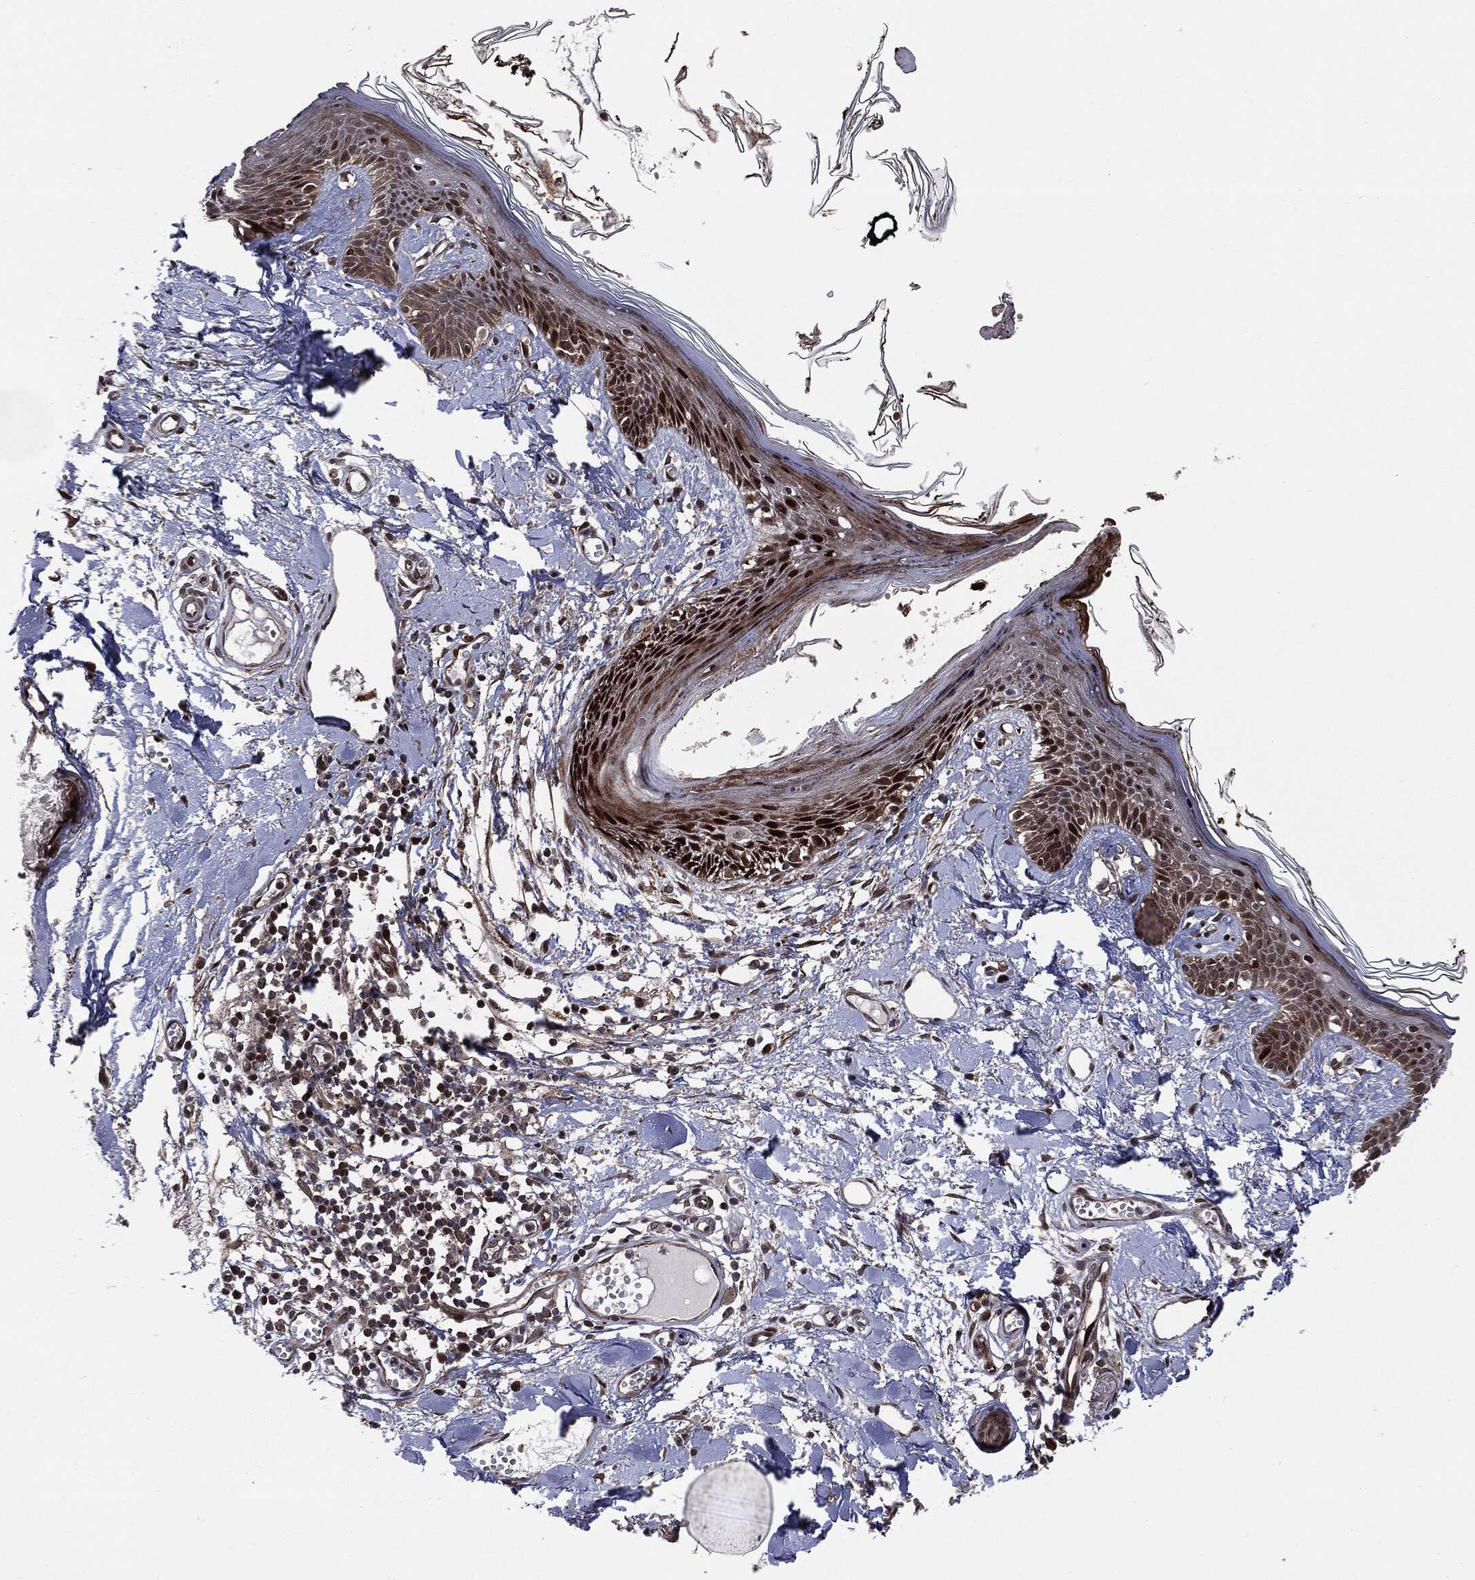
{"staining": {"intensity": "strong", "quantity": ">75%", "location": "cytoplasmic/membranous,nuclear"}, "tissue": "skin", "cell_type": "Fibroblasts", "image_type": "normal", "snomed": [{"axis": "morphology", "description": "Normal tissue, NOS"}, {"axis": "topography", "description": "Skin"}], "caption": "Immunohistochemical staining of benign human skin shows >75% levels of strong cytoplasmic/membranous,nuclear protein expression in approximately >75% of fibroblasts. (Brightfield microscopy of DAB IHC at high magnification).", "gene": "SMAD4", "patient": {"sex": "male", "age": 76}}